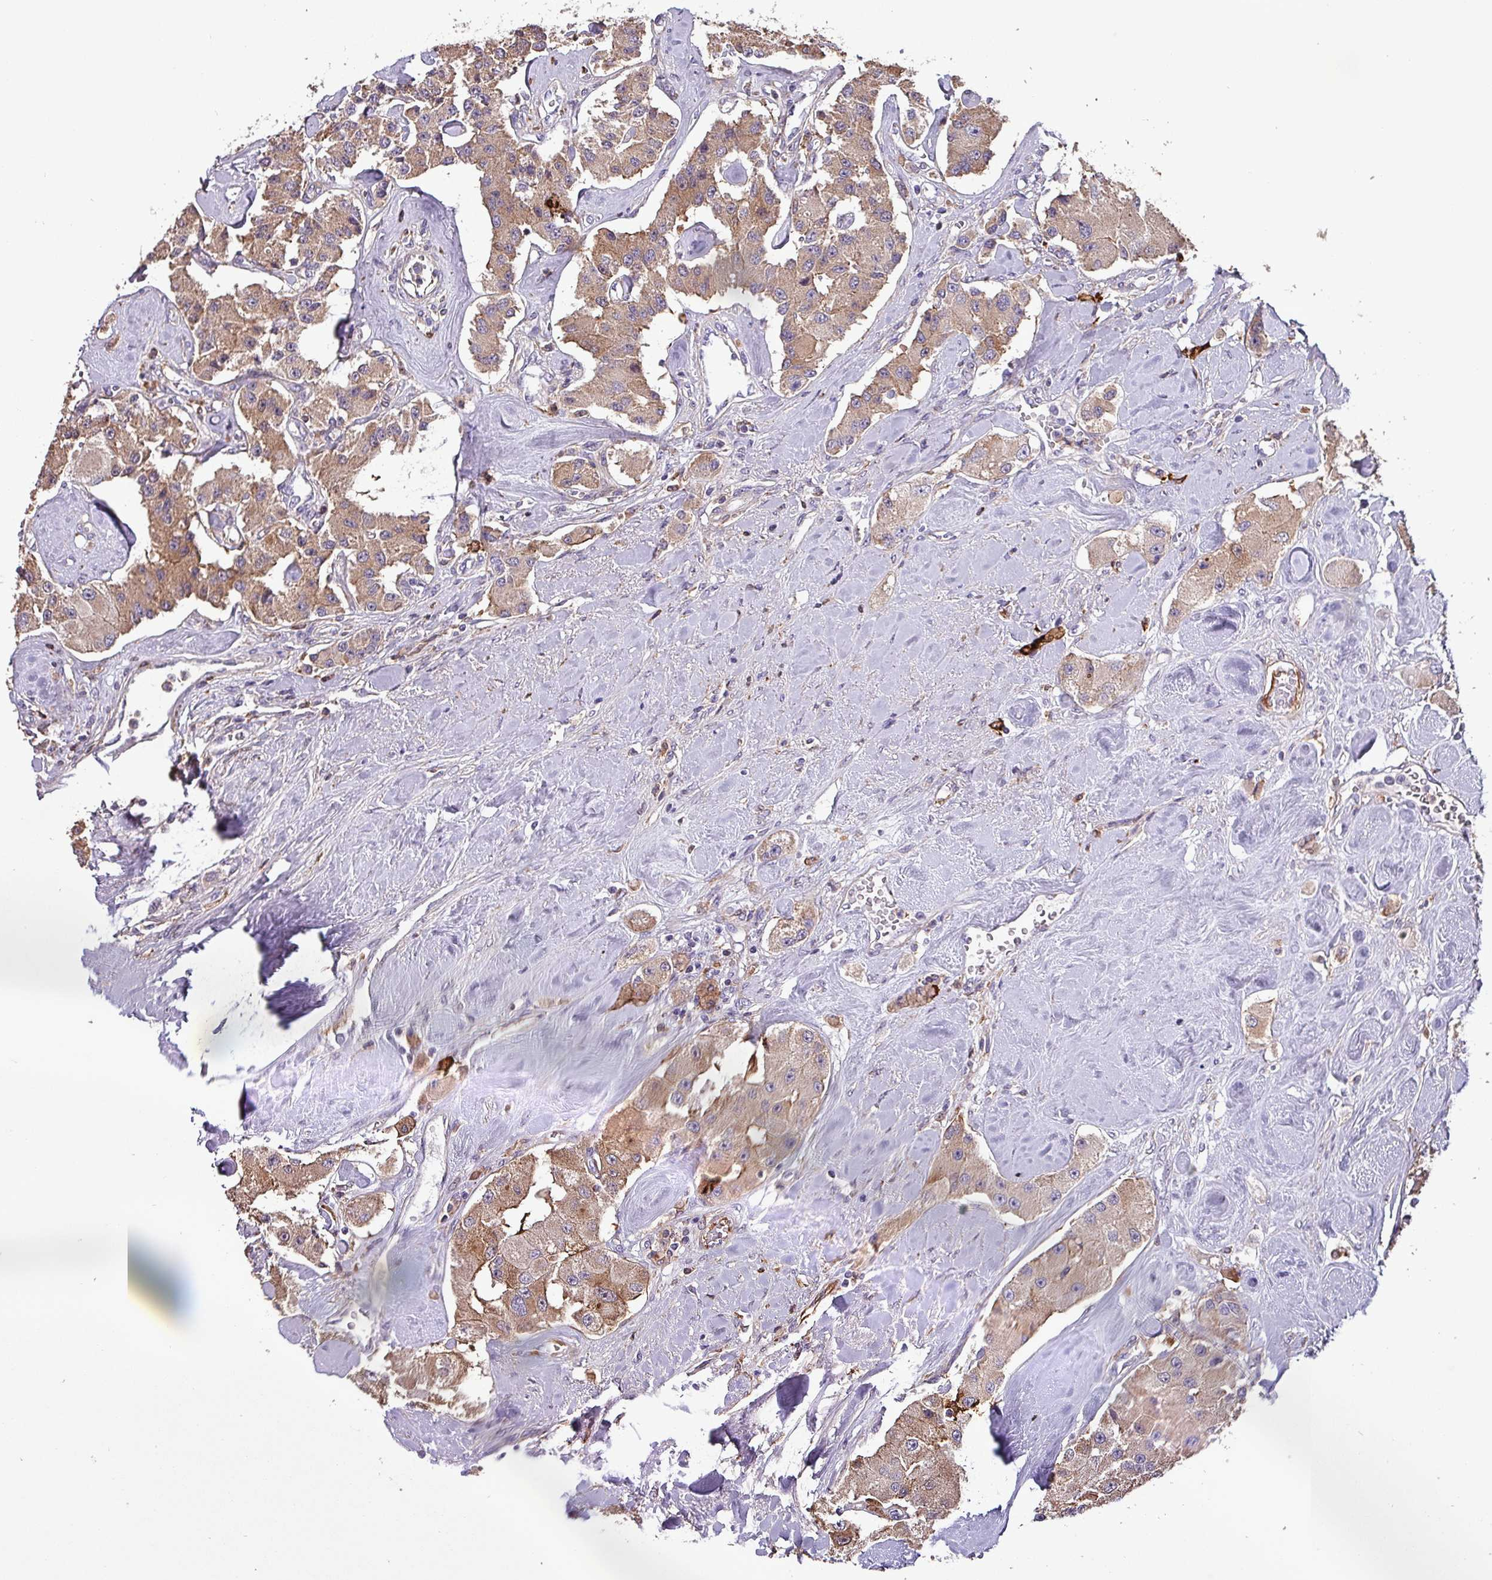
{"staining": {"intensity": "moderate", "quantity": ">75%", "location": "cytoplasmic/membranous"}, "tissue": "carcinoid", "cell_type": "Tumor cells", "image_type": "cancer", "snomed": [{"axis": "morphology", "description": "Carcinoid, malignant, NOS"}, {"axis": "topography", "description": "Pancreas"}], "caption": "Immunohistochemical staining of human malignant carcinoid shows moderate cytoplasmic/membranous protein expression in about >75% of tumor cells.", "gene": "SCIN", "patient": {"sex": "male", "age": 41}}